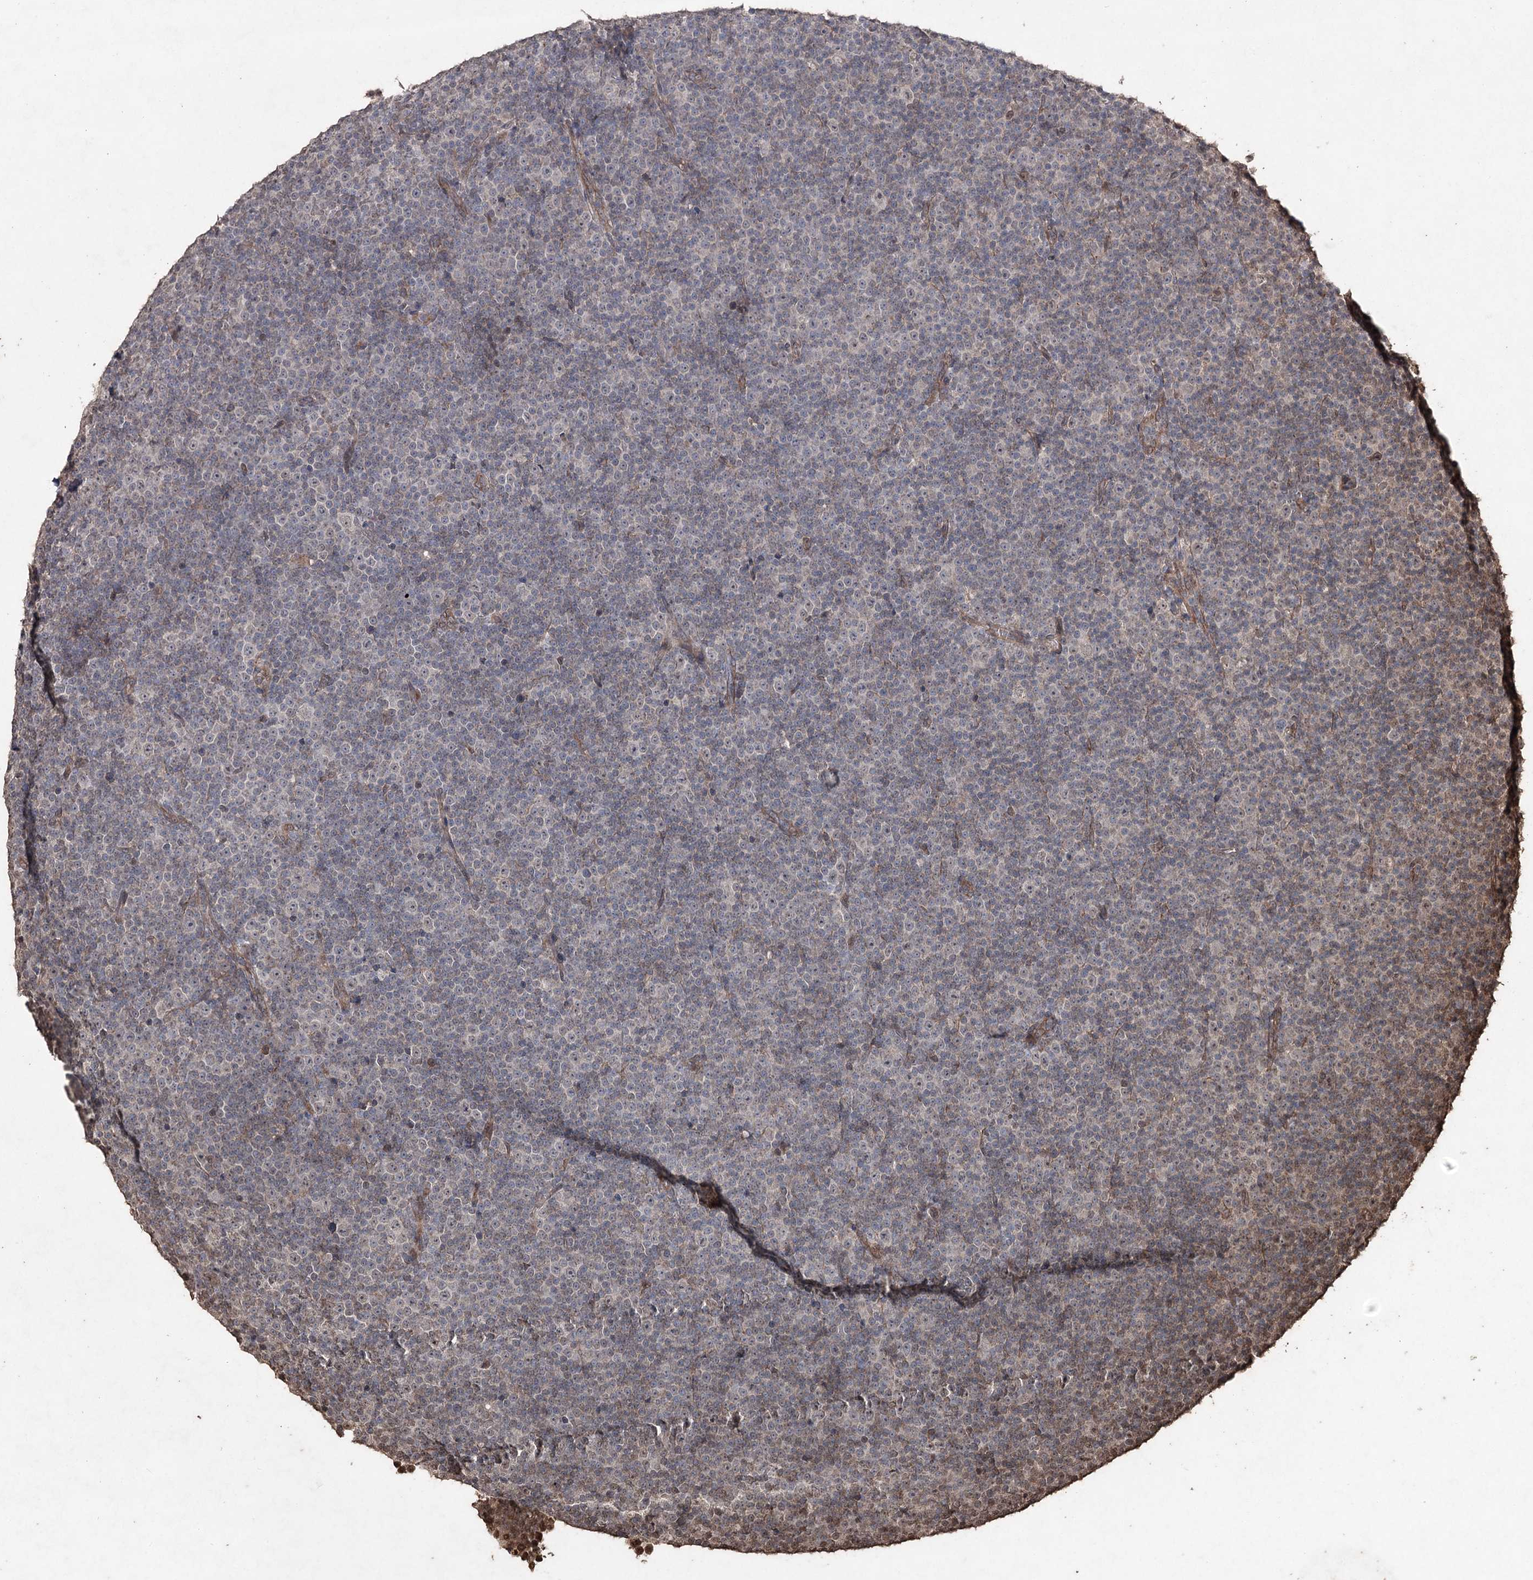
{"staining": {"intensity": "negative", "quantity": "none", "location": "none"}, "tissue": "lymphoma", "cell_type": "Tumor cells", "image_type": "cancer", "snomed": [{"axis": "morphology", "description": "Malignant lymphoma, non-Hodgkin's type, Low grade"}, {"axis": "topography", "description": "Lymph node"}], "caption": "A histopathology image of human malignant lymphoma, non-Hodgkin's type (low-grade) is negative for staining in tumor cells.", "gene": "ATG14", "patient": {"sex": "female", "age": 67}}